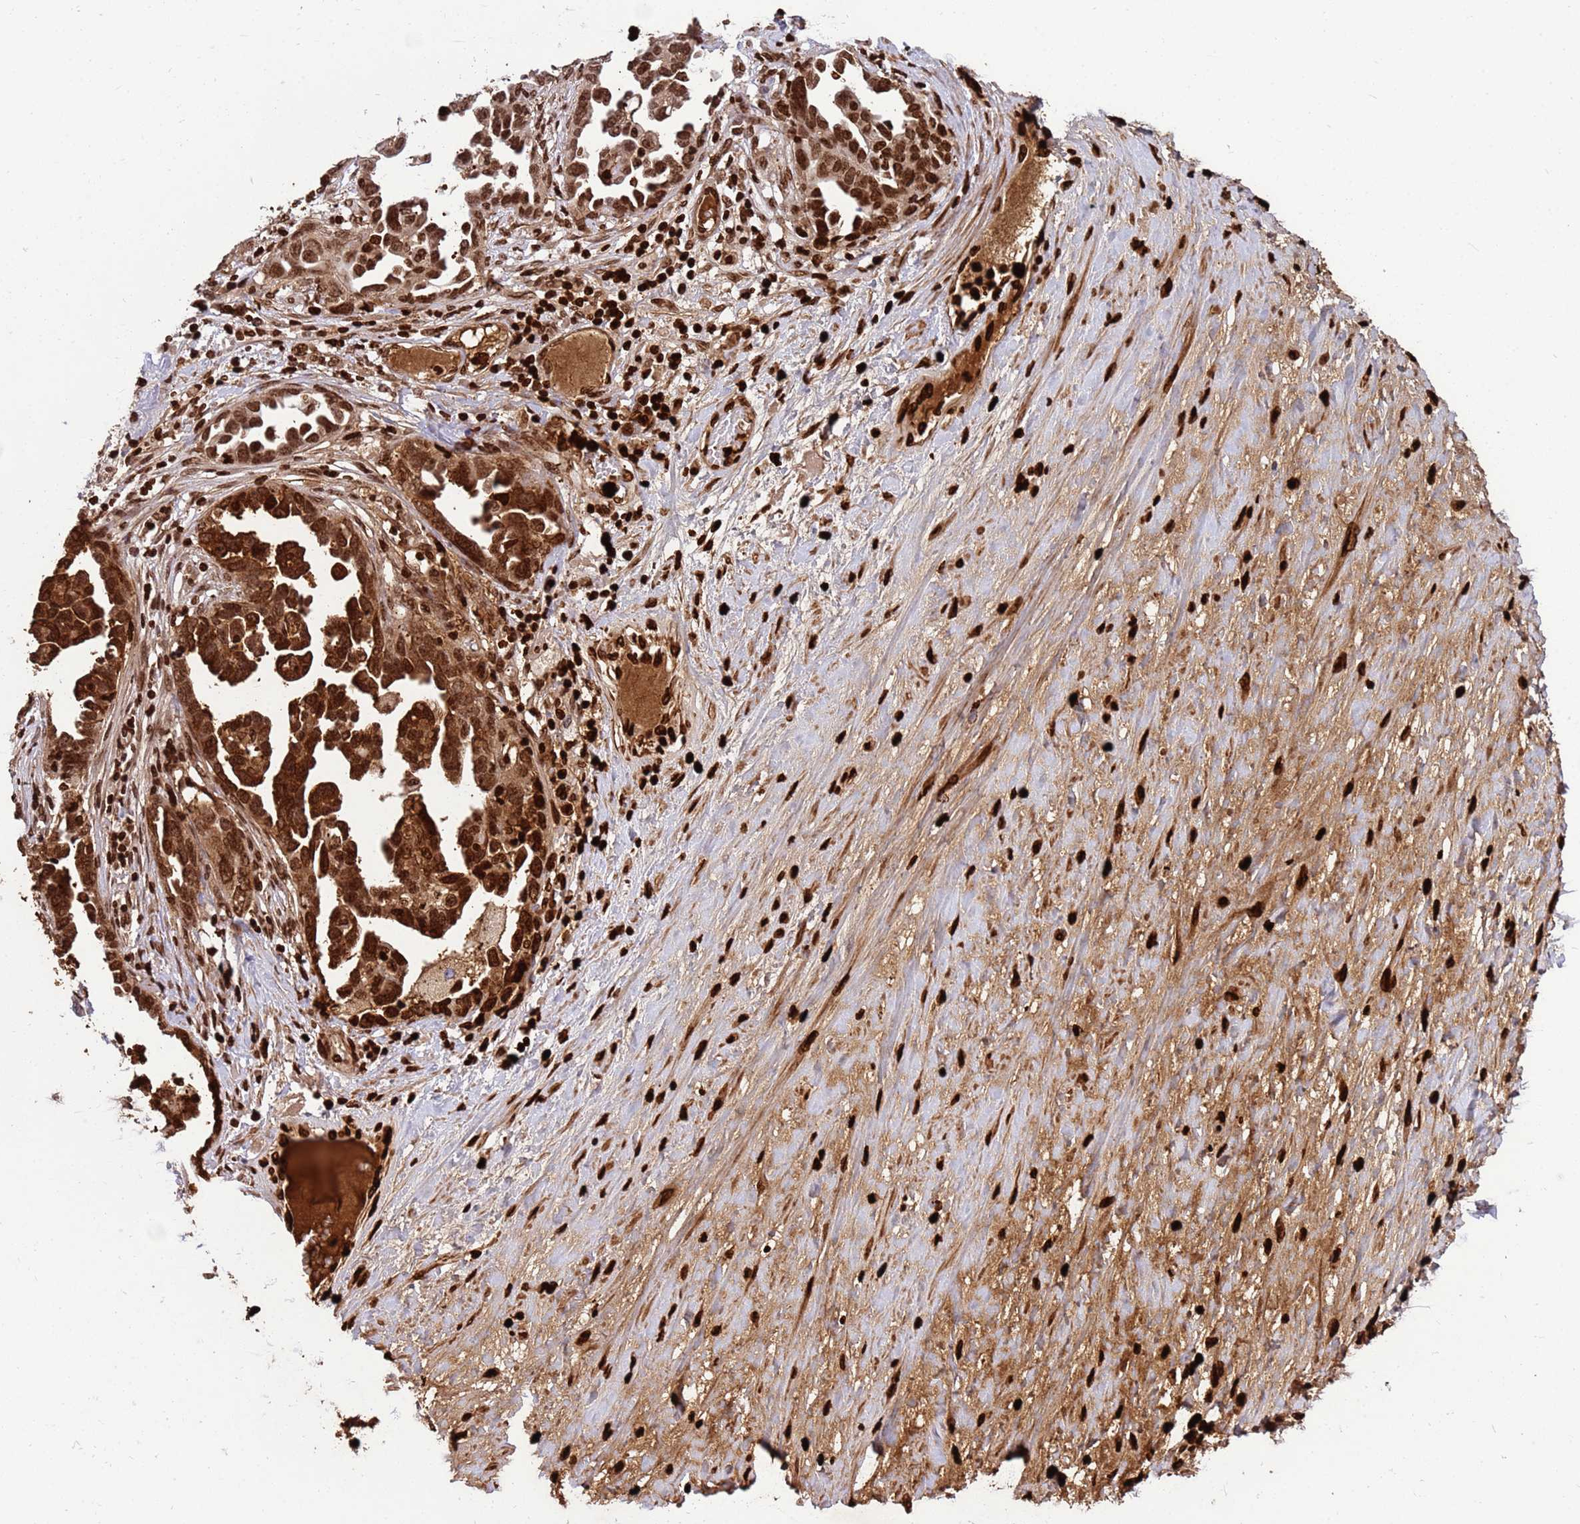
{"staining": {"intensity": "strong", "quantity": ">75%", "location": "cytoplasmic/membranous,nuclear"}, "tissue": "ovarian cancer", "cell_type": "Tumor cells", "image_type": "cancer", "snomed": [{"axis": "morphology", "description": "Cystadenocarcinoma, serous, NOS"}, {"axis": "topography", "description": "Ovary"}], "caption": "IHC histopathology image of neoplastic tissue: human ovarian cancer stained using IHC shows high levels of strong protein expression localized specifically in the cytoplasmic/membranous and nuclear of tumor cells, appearing as a cytoplasmic/membranous and nuclear brown color.", "gene": "ORM1", "patient": {"sex": "female", "age": 54}}